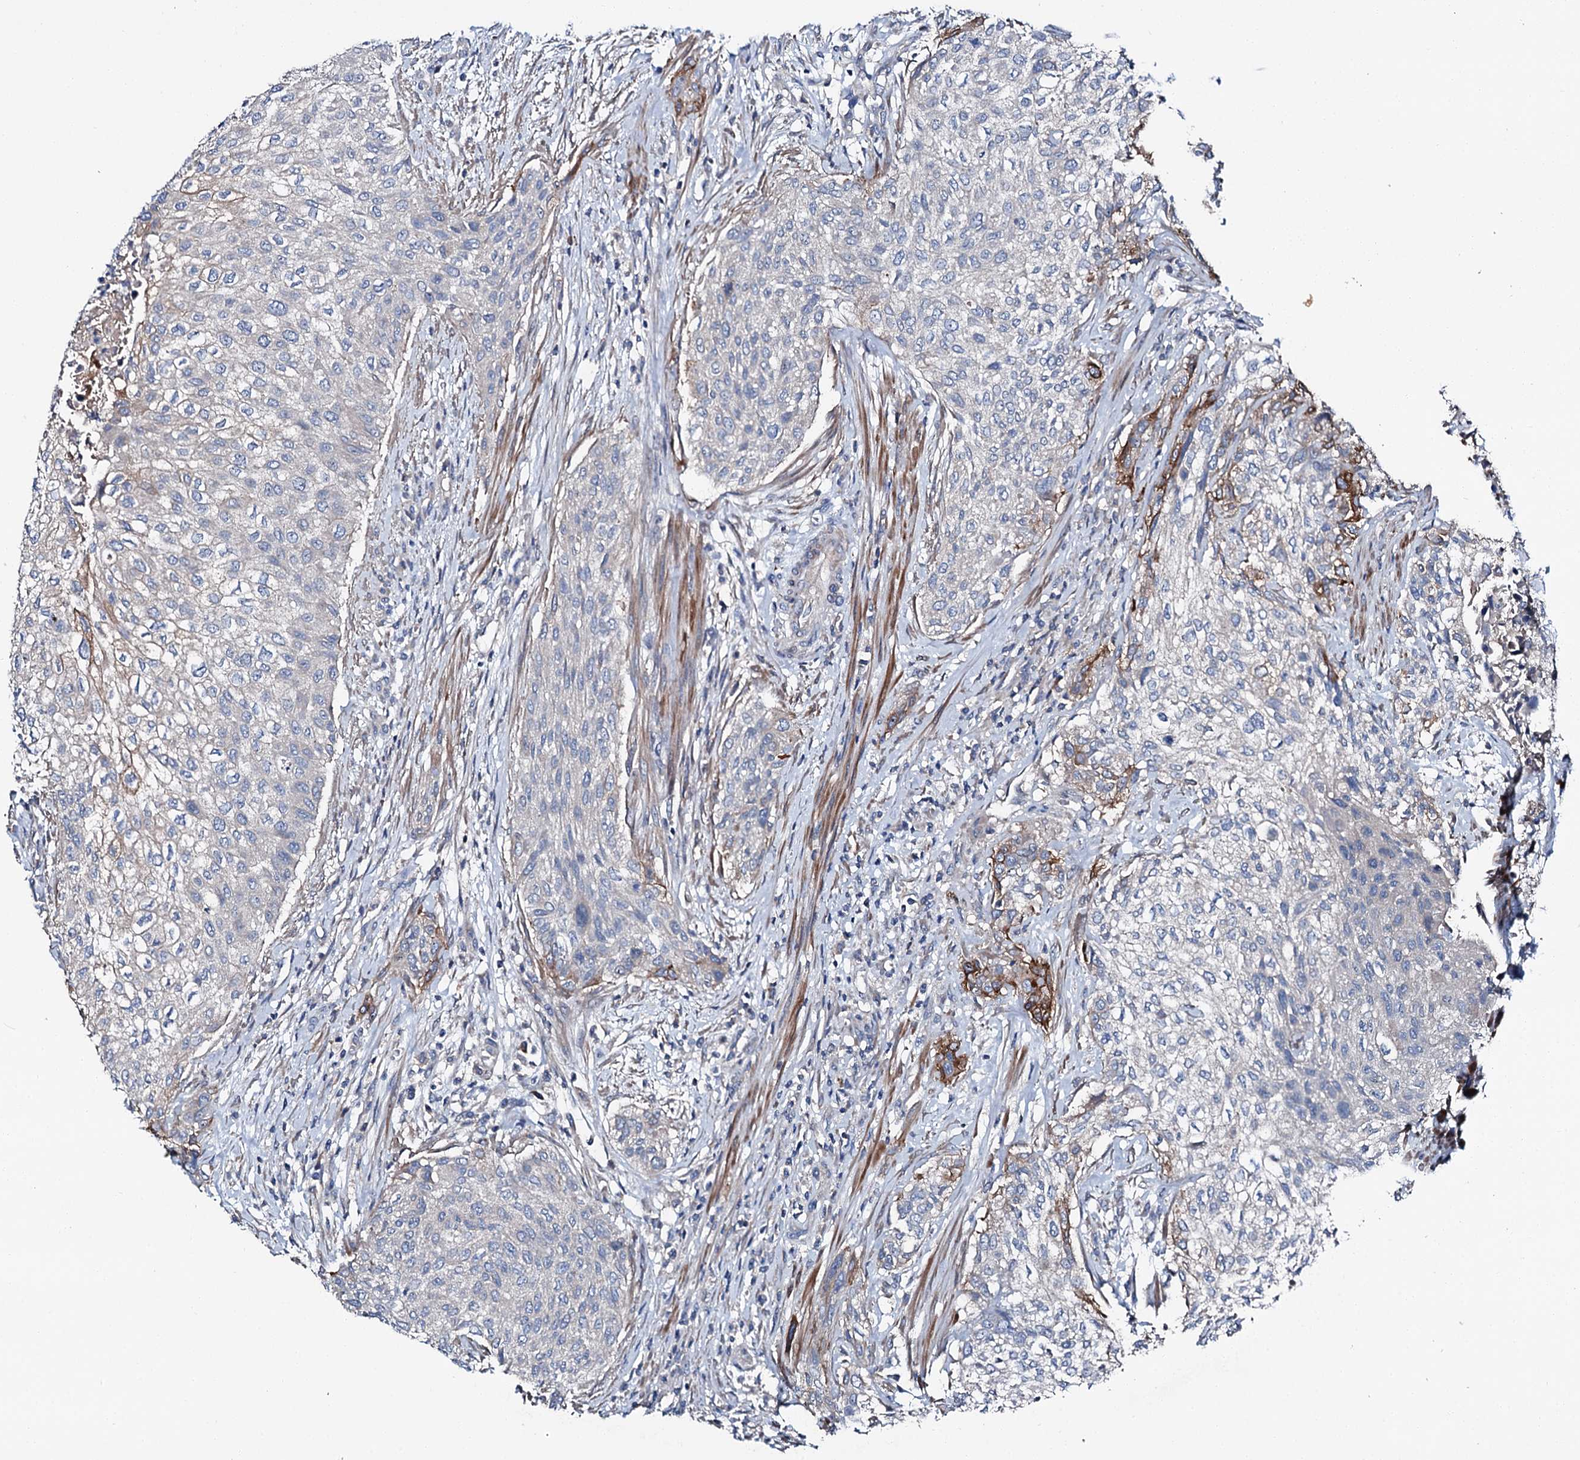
{"staining": {"intensity": "moderate", "quantity": "<25%", "location": "cytoplasmic/membranous"}, "tissue": "urothelial cancer", "cell_type": "Tumor cells", "image_type": "cancer", "snomed": [{"axis": "morphology", "description": "Normal tissue, NOS"}, {"axis": "morphology", "description": "Urothelial carcinoma, NOS"}, {"axis": "topography", "description": "Urinary bladder"}, {"axis": "topography", "description": "Peripheral nerve tissue"}], "caption": "This micrograph demonstrates urothelial cancer stained with IHC to label a protein in brown. The cytoplasmic/membranous of tumor cells show moderate positivity for the protein. Nuclei are counter-stained blue.", "gene": "SLC22A25", "patient": {"sex": "male", "age": 35}}